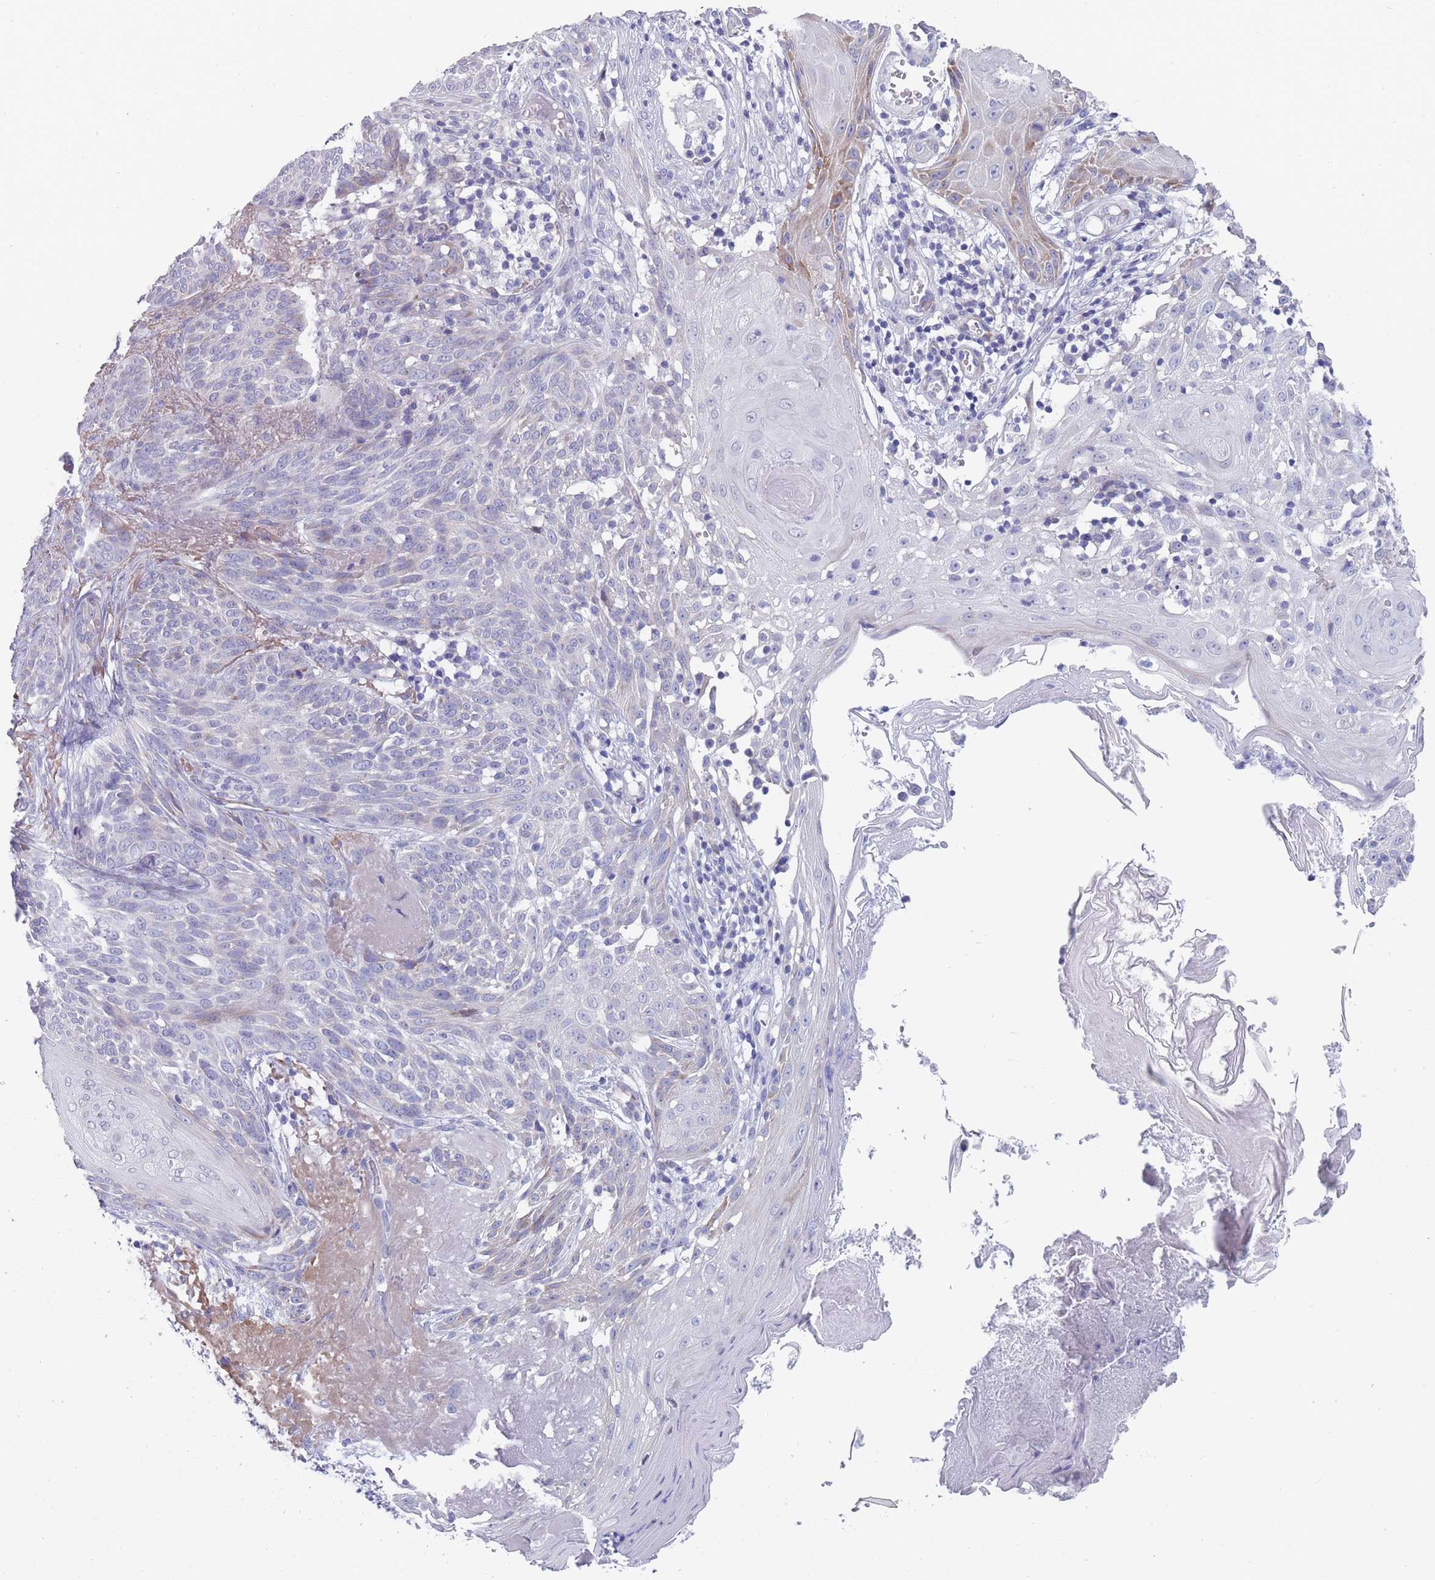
{"staining": {"intensity": "negative", "quantity": "none", "location": "none"}, "tissue": "skin cancer", "cell_type": "Tumor cells", "image_type": "cancer", "snomed": [{"axis": "morphology", "description": "Basal cell carcinoma"}, {"axis": "topography", "description": "Skin"}], "caption": "Tumor cells are negative for brown protein staining in skin basal cell carcinoma.", "gene": "PIGU", "patient": {"sex": "female", "age": 86}}